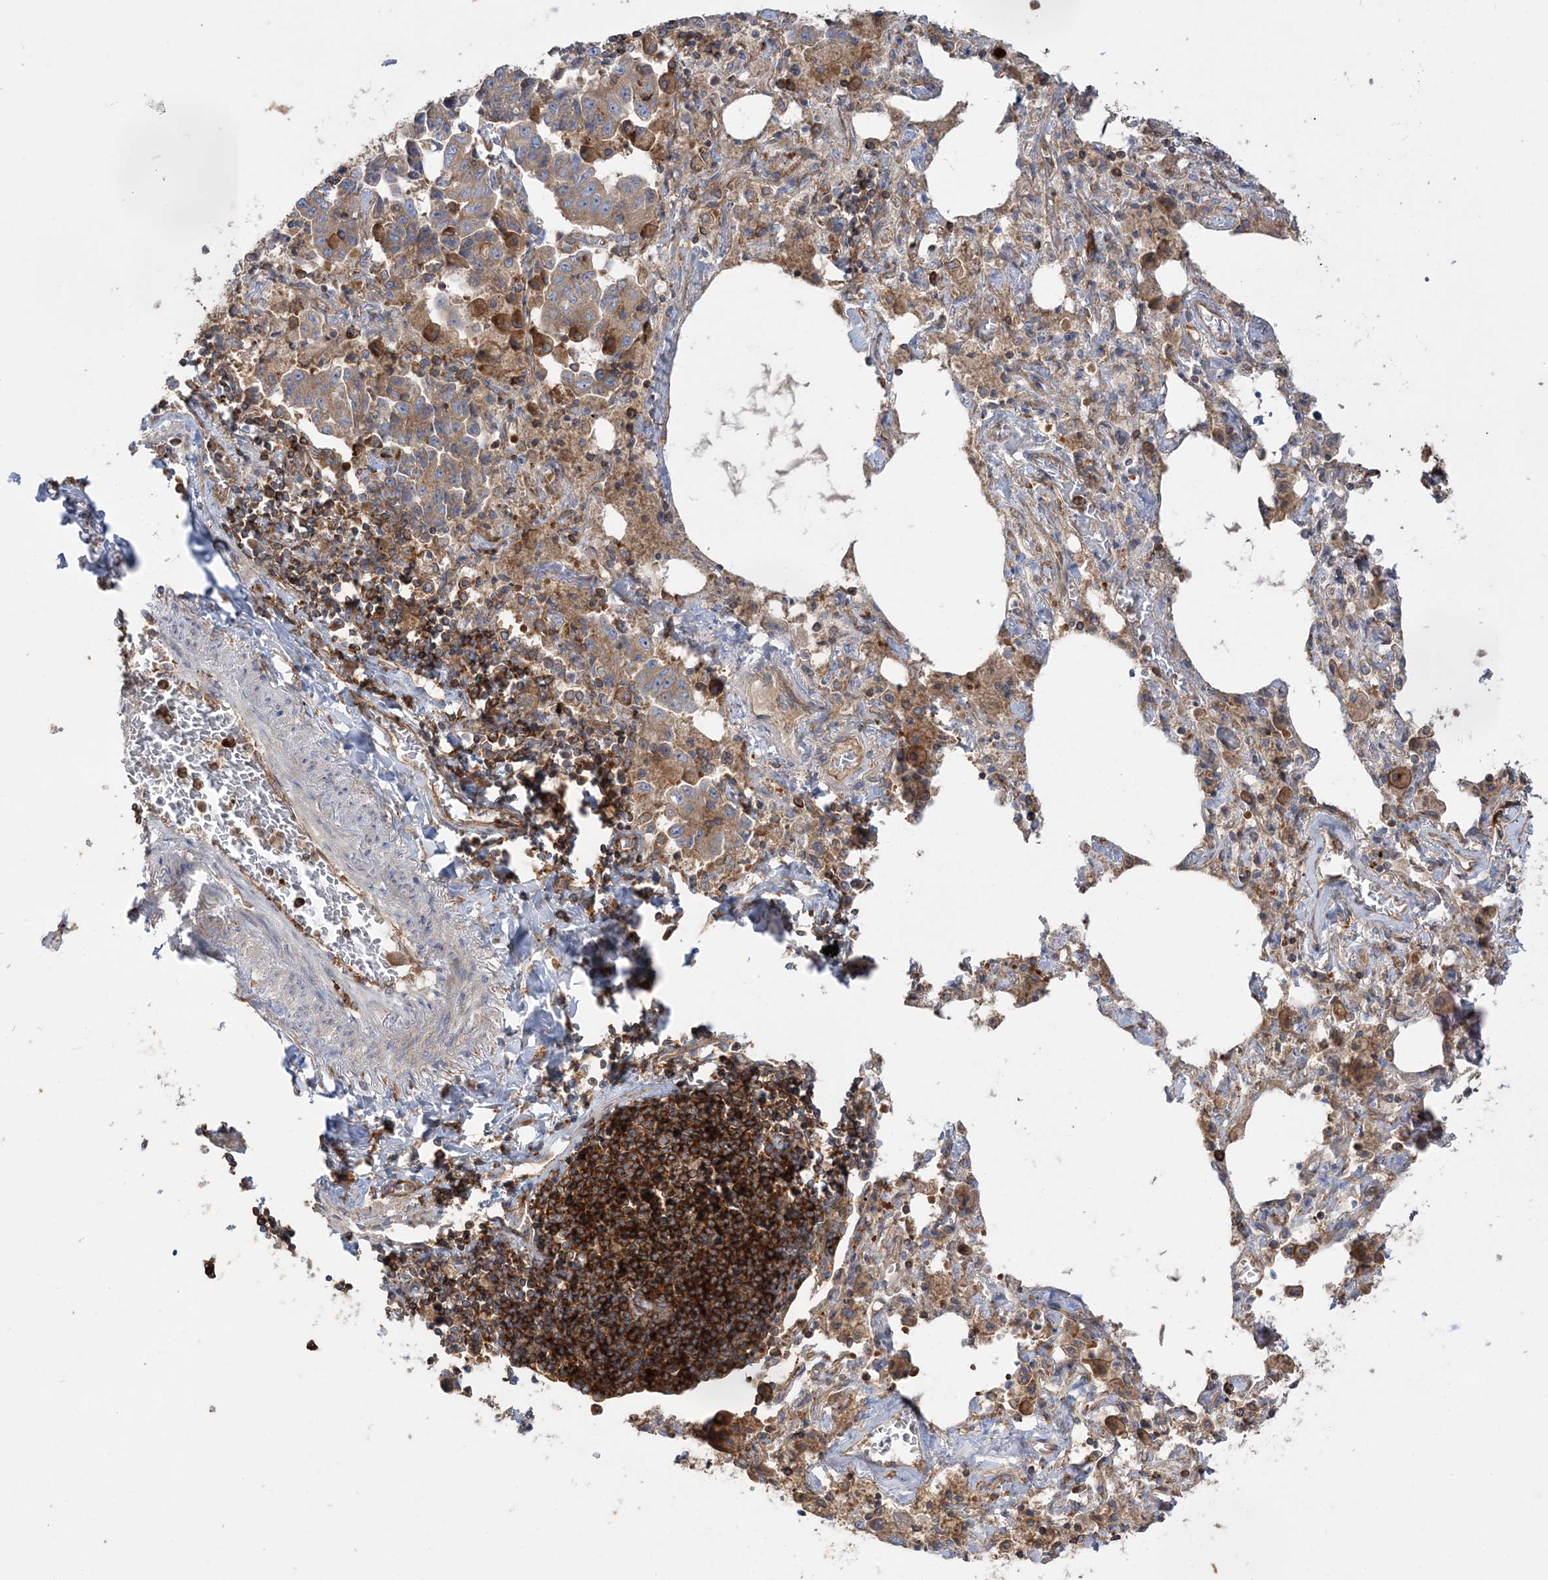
{"staining": {"intensity": "weak", "quantity": ">75%", "location": "cytoplasmic/membranous"}, "tissue": "lung cancer", "cell_type": "Tumor cells", "image_type": "cancer", "snomed": [{"axis": "morphology", "description": "Adenocarcinoma, NOS"}, {"axis": "topography", "description": "Lung"}], "caption": "High-power microscopy captured an immunohistochemistry histopathology image of lung adenocarcinoma, revealing weak cytoplasmic/membranous expression in approximately >75% of tumor cells.", "gene": "TBC1D5", "patient": {"sex": "female", "age": 51}}